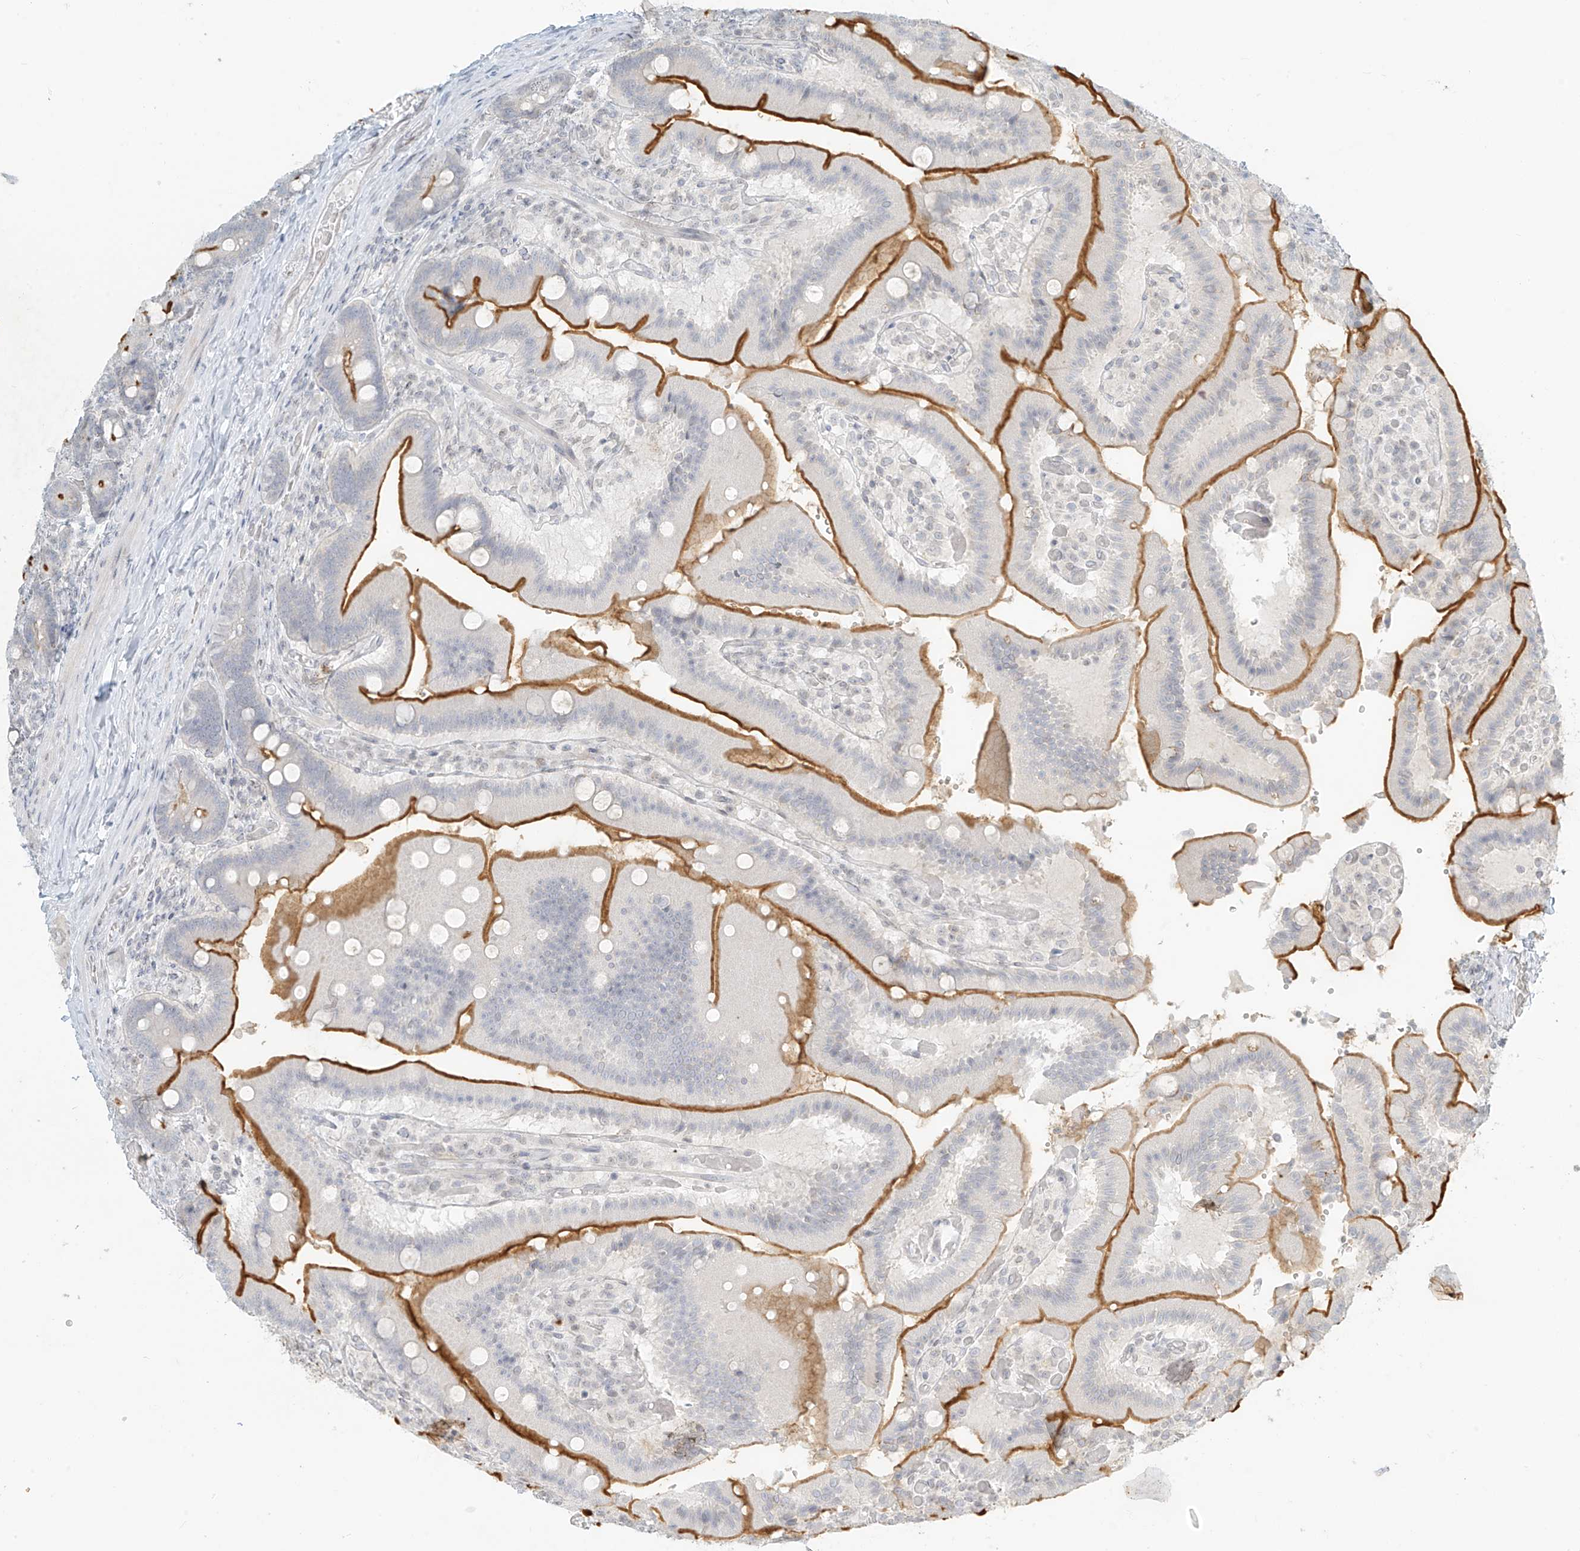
{"staining": {"intensity": "strong", "quantity": "25%-75%", "location": "cytoplasmic/membranous"}, "tissue": "duodenum", "cell_type": "Glandular cells", "image_type": "normal", "snomed": [{"axis": "morphology", "description": "Normal tissue, NOS"}, {"axis": "topography", "description": "Duodenum"}], "caption": "This photomicrograph exhibits immunohistochemistry staining of normal duodenum, with high strong cytoplasmic/membranous positivity in approximately 25%-75% of glandular cells.", "gene": "OSBPL7", "patient": {"sex": "female", "age": 62}}